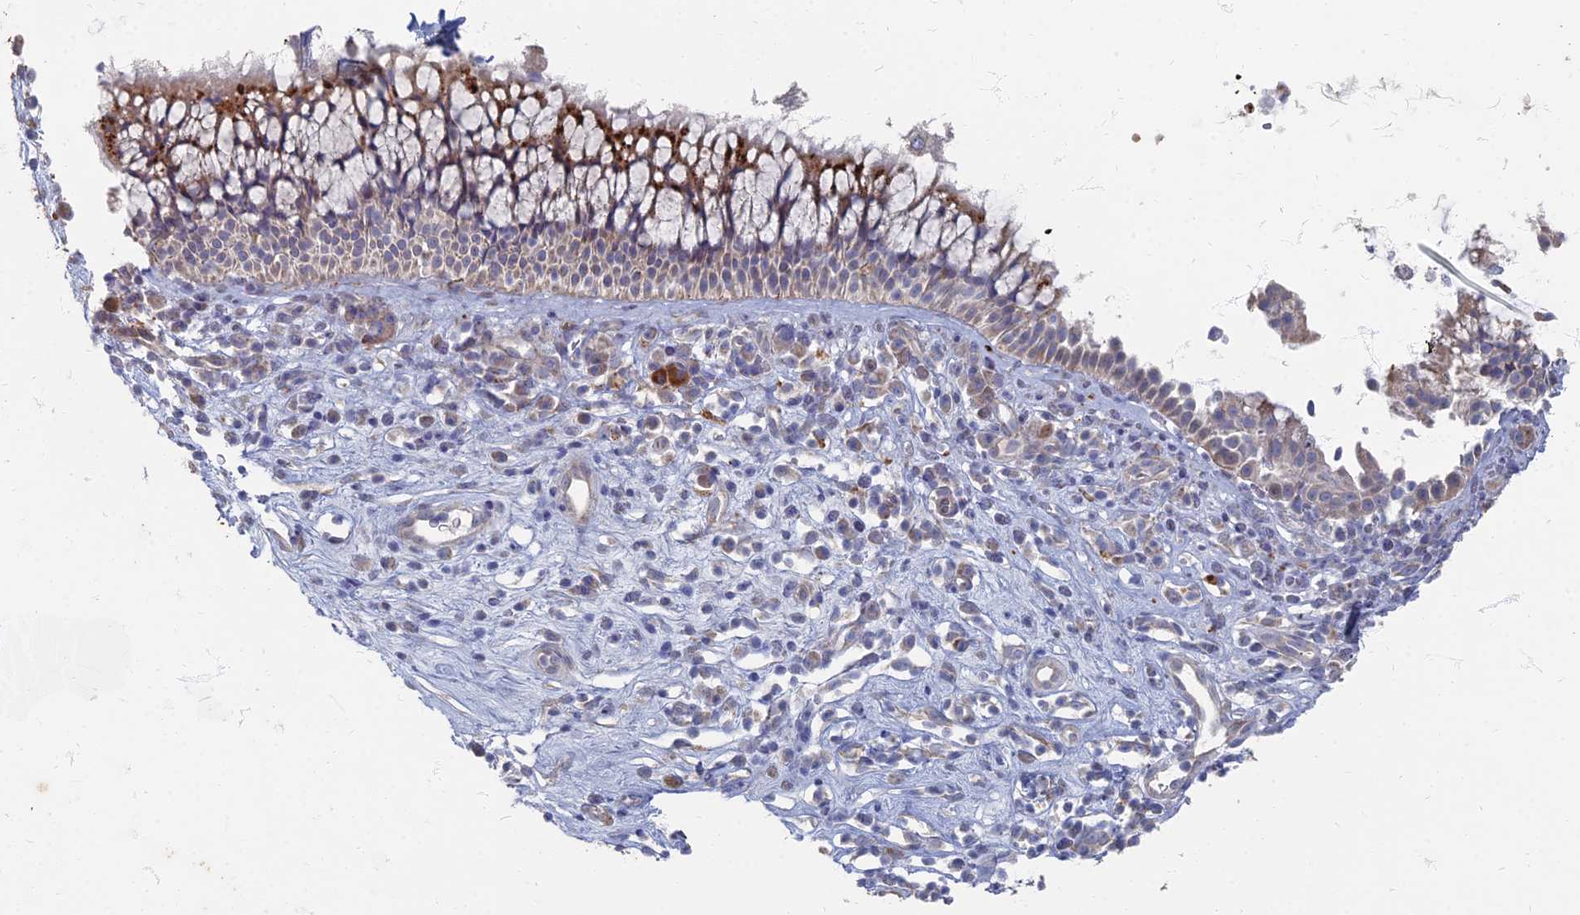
{"staining": {"intensity": "strong", "quantity": "<25%", "location": "cytoplasmic/membranous"}, "tissue": "nasopharynx", "cell_type": "Respiratory epithelial cells", "image_type": "normal", "snomed": [{"axis": "morphology", "description": "Normal tissue, NOS"}, {"axis": "morphology", "description": "Inflammation, NOS"}, {"axis": "morphology", "description": "Malignant melanoma, Metastatic site"}, {"axis": "topography", "description": "Nasopharynx"}], "caption": "Immunohistochemical staining of unremarkable human nasopharynx reveals medium levels of strong cytoplasmic/membranous staining in approximately <25% of respiratory epithelial cells. The protein is stained brown, and the nuclei are stained in blue (DAB IHC with brightfield microscopy, high magnification).", "gene": "TMEM128", "patient": {"sex": "male", "age": 70}}